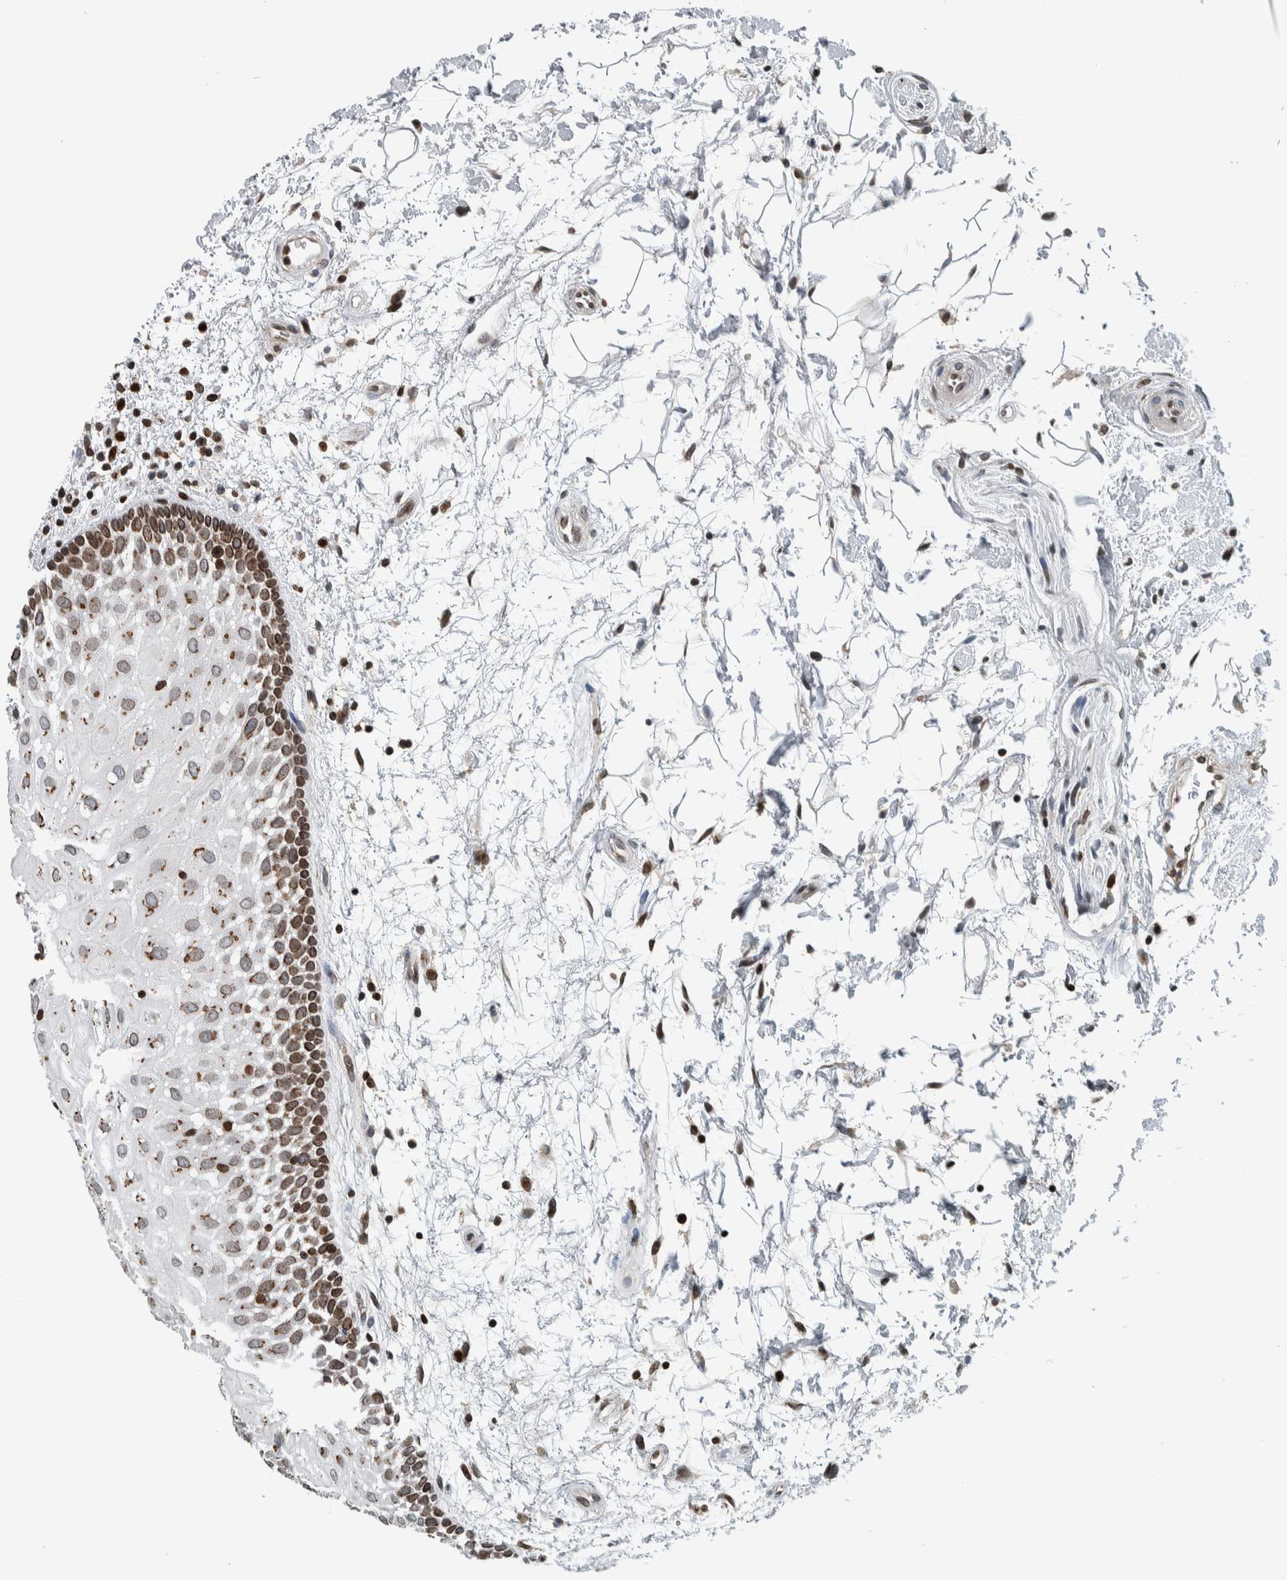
{"staining": {"intensity": "strong", "quantity": "25%-75%", "location": "cytoplasmic/membranous,nuclear"}, "tissue": "oral mucosa", "cell_type": "Squamous epithelial cells", "image_type": "normal", "snomed": [{"axis": "morphology", "description": "Normal tissue, NOS"}, {"axis": "topography", "description": "Skeletal muscle"}, {"axis": "topography", "description": "Oral tissue"}, {"axis": "topography", "description": "Peripheral nerve tissue"}], "caption": "Brown immunohistochemical staining in normal oral mucosa shows strong cytoplasmic/membranous,nuclear staining in approximately 25%-75% of squamous epithelial cells. (Stains: DAB in brown, nuclei in blue, Microscopy: brightfield microscopy at high magnification).", "gene": "FAM135B", "patient": {"sex": "female", "age": 84}}